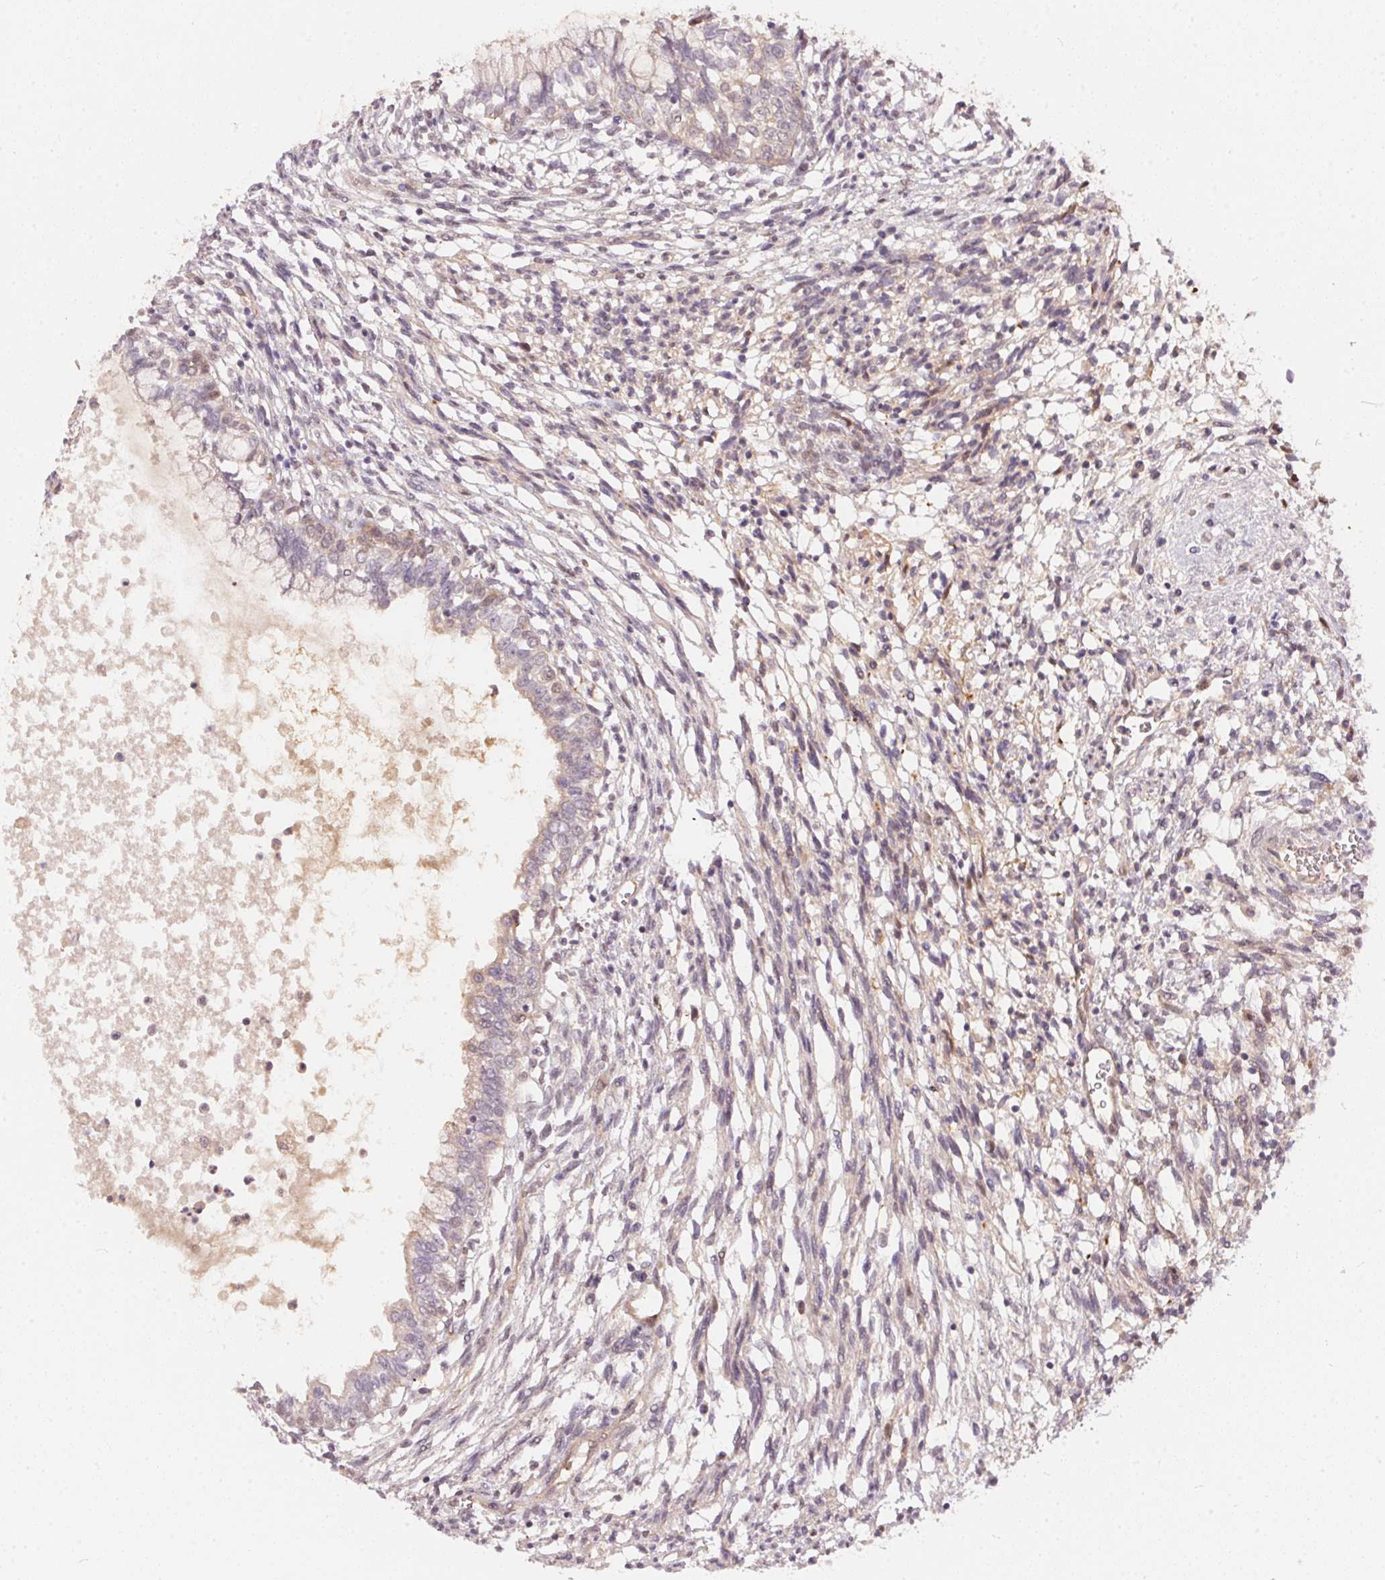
{"staining": {"intensity": "negative", "quantity": "none", "location": "none"}, "tissue": "testis cancer", "cell_type": "Tumor cells", "image_type": "cancer", "snomed": [{"axis": "morphology", "description": "Carcinoma, Embryonal, NOS"}, {"axis": "topography", "description": "Testis"}], "caption": "Immunohistochemical staining of testis embryonal carcinoma displays no significant expression in tumor cells.", "gene": "BLMH", "patient": {"sex": "male", "age": 37}}